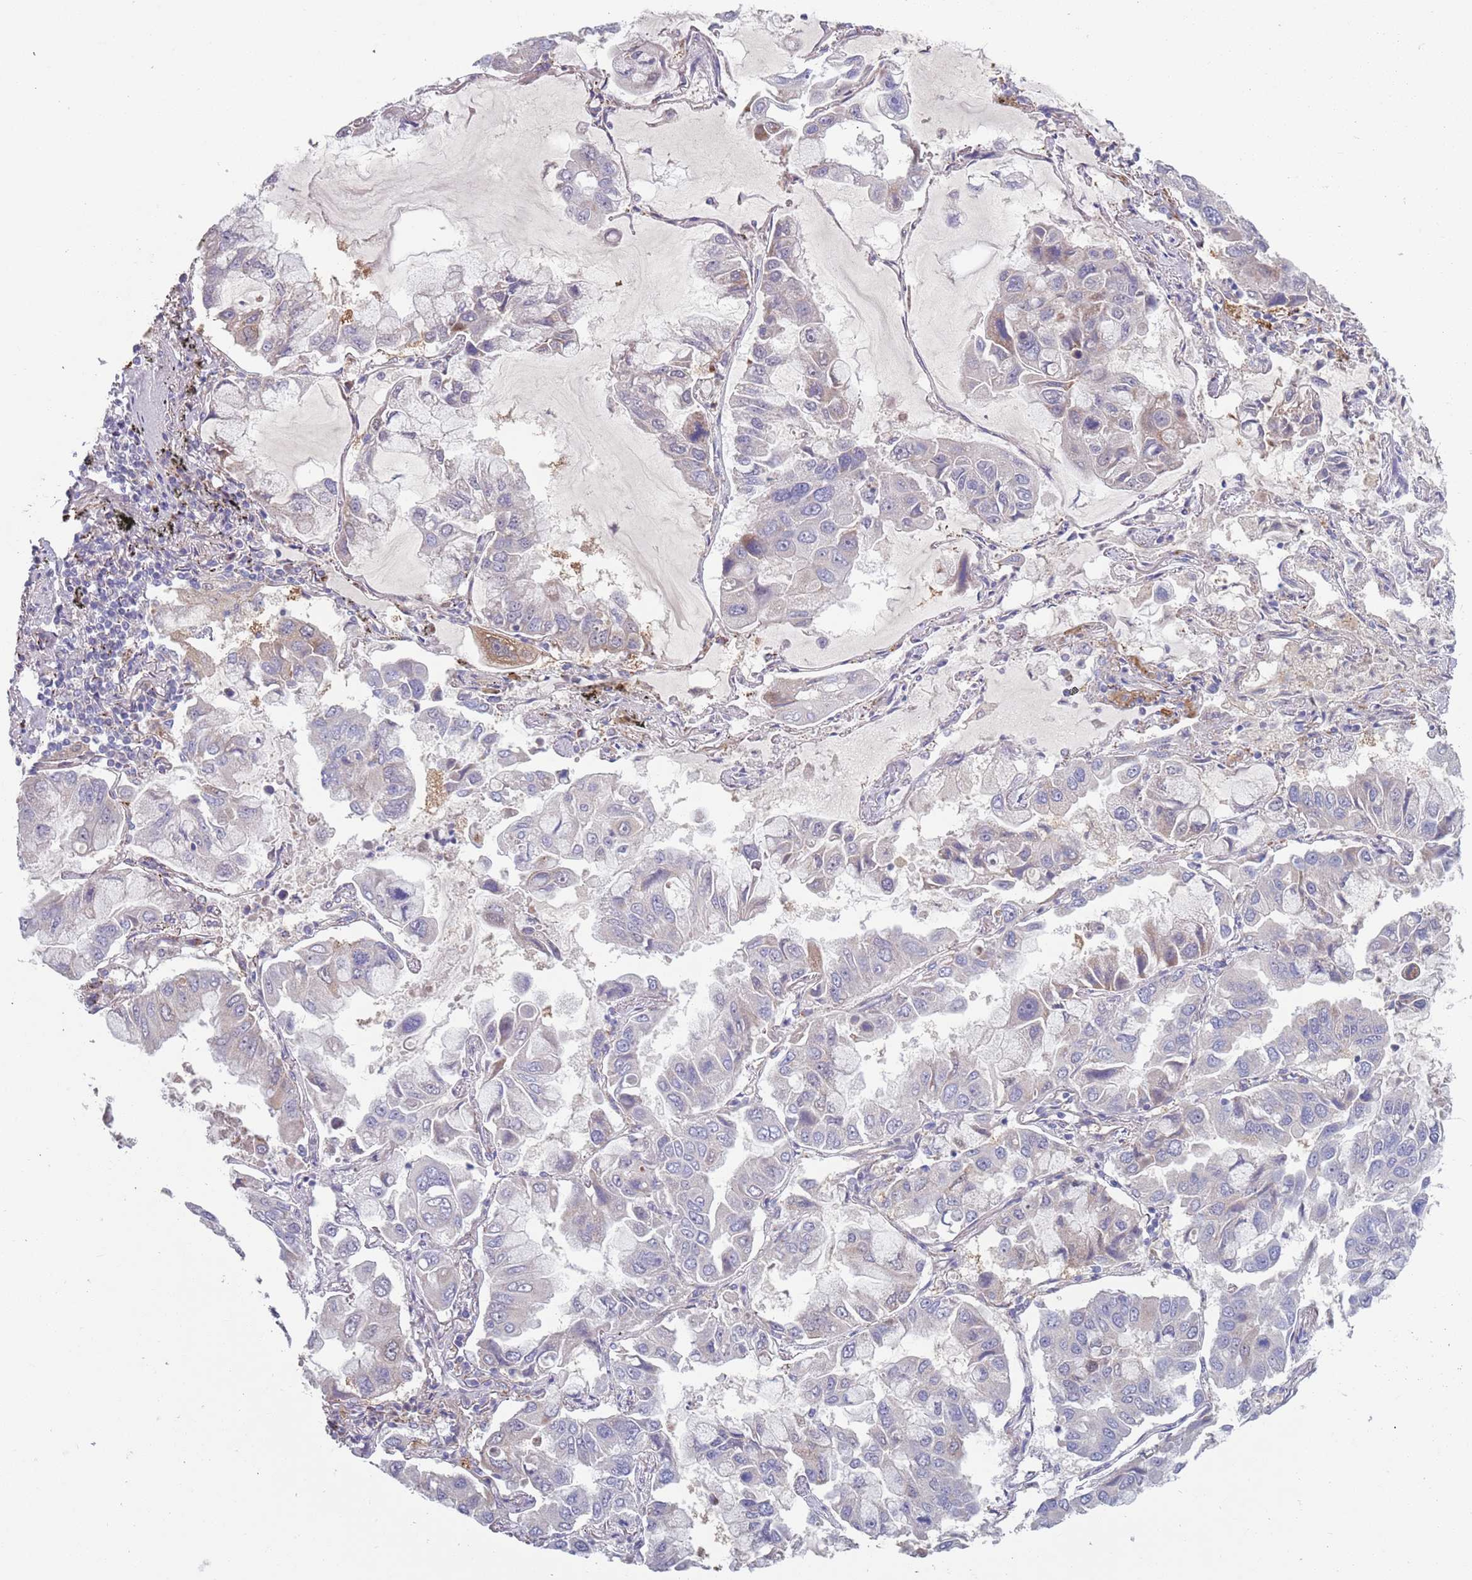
{"staining": {"intensity": "negative", "quantity": "none", "location": "none"}, "tissue": "lung cancer", "cell_type": "Tumor cells", "image_type": "cancer", "snomed": [{"axis": "morphology", "description": "Adenocarcinoma, NOS"}, {"axis": "topography", "description": "Lung"}], "caption": "An immunohistochemistry micrograph of lung cancer is shown. There is no staining in tumor cells of lung cancer.", "gene": "TYW1", "patient": {"sex": "male", "age": 64}}